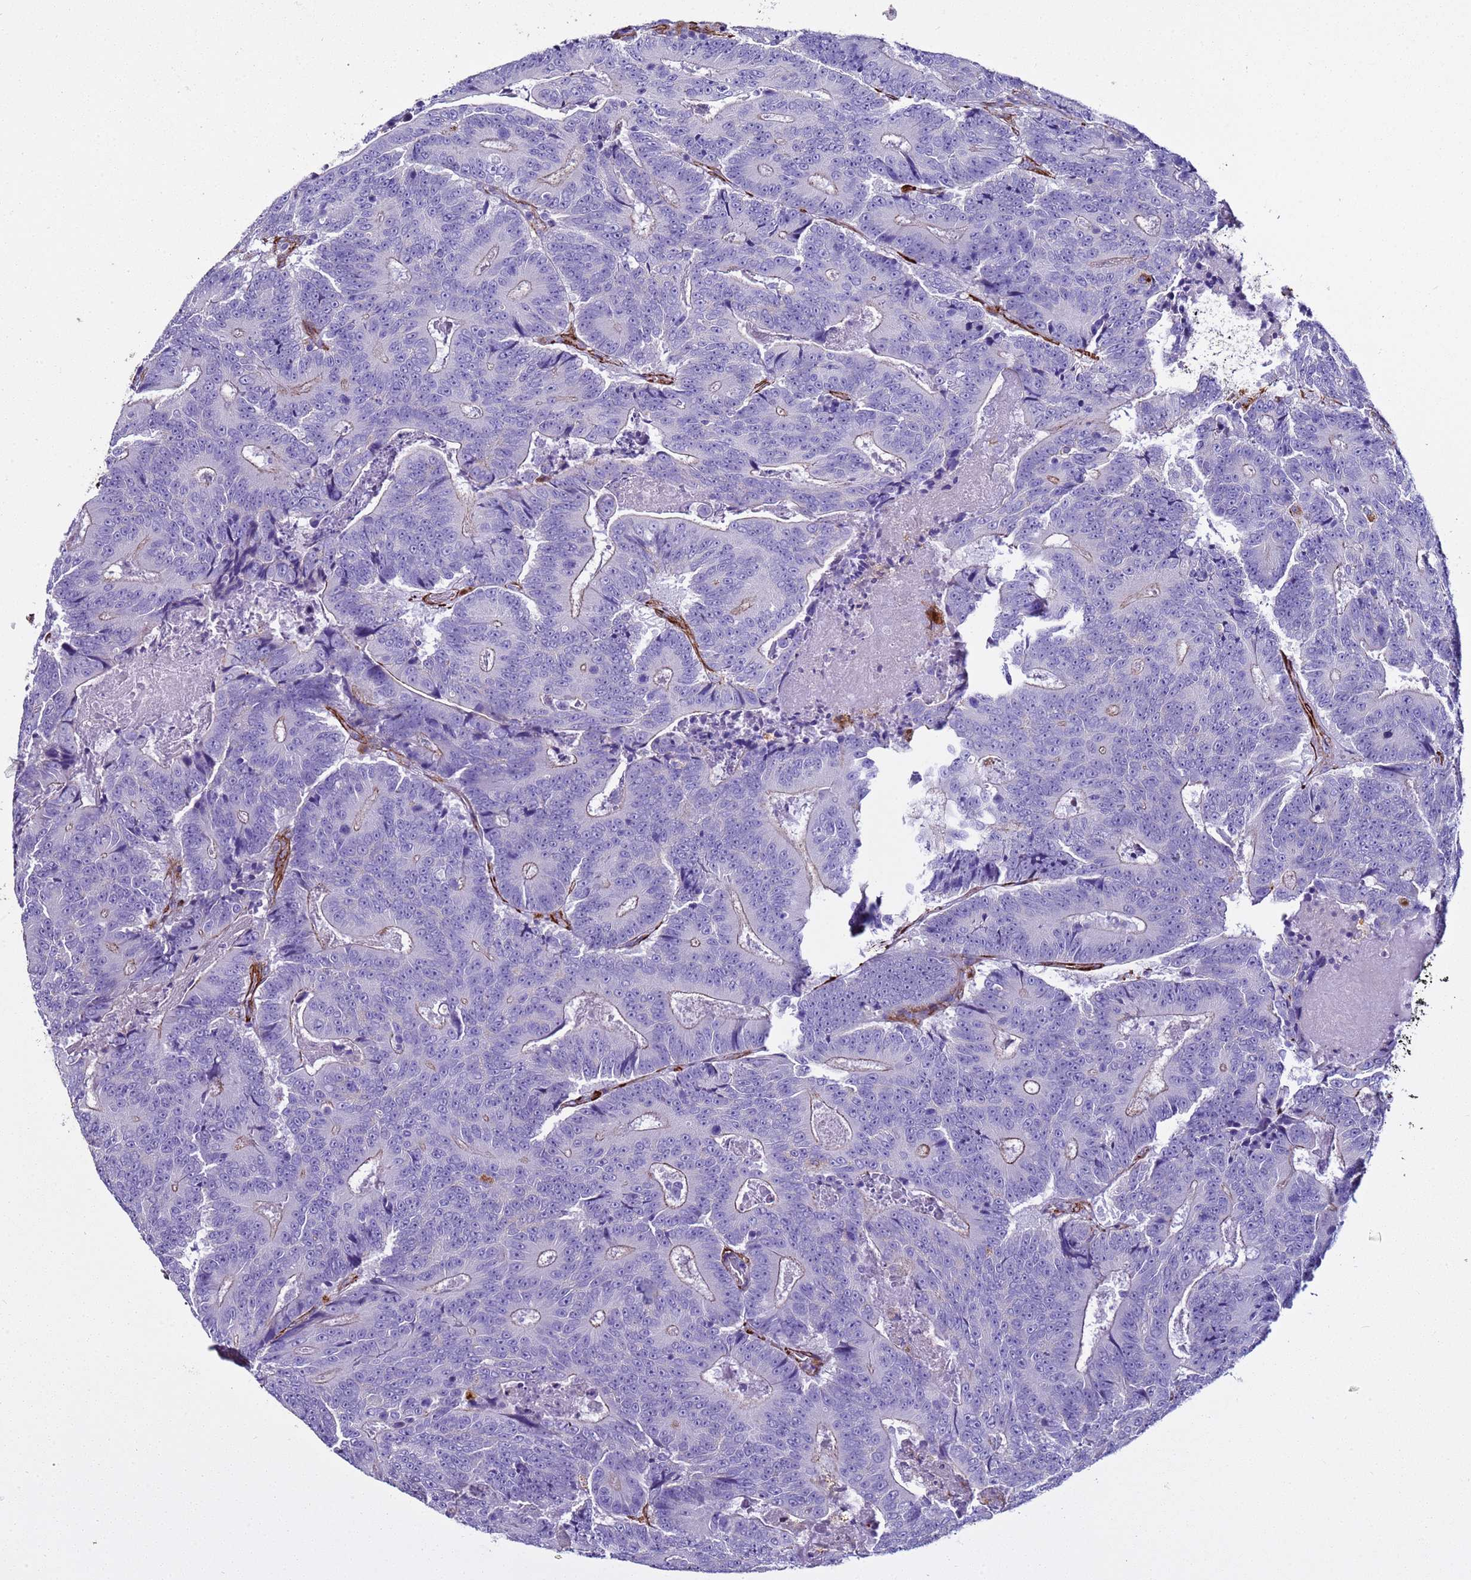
{"staining": {"intensity": "negative", "quantity": "none", "location": "none"}, "tissue": "colorectal cancer", "cell_type": "Tumor cells", "image_type": "cancer", "snomed": [{"axis": "morphology", "description": "Adenocarcinoma, NOS"}, {"axis": "topography", "description": "Colon"}], "caption": "Human colorectal adenocarcinoma stained for a protein using immunohistochemistry demonstrates no expression in tumor cells.", "gene": "RABL2B", "patient": {"sex": "male", "age": 83}}